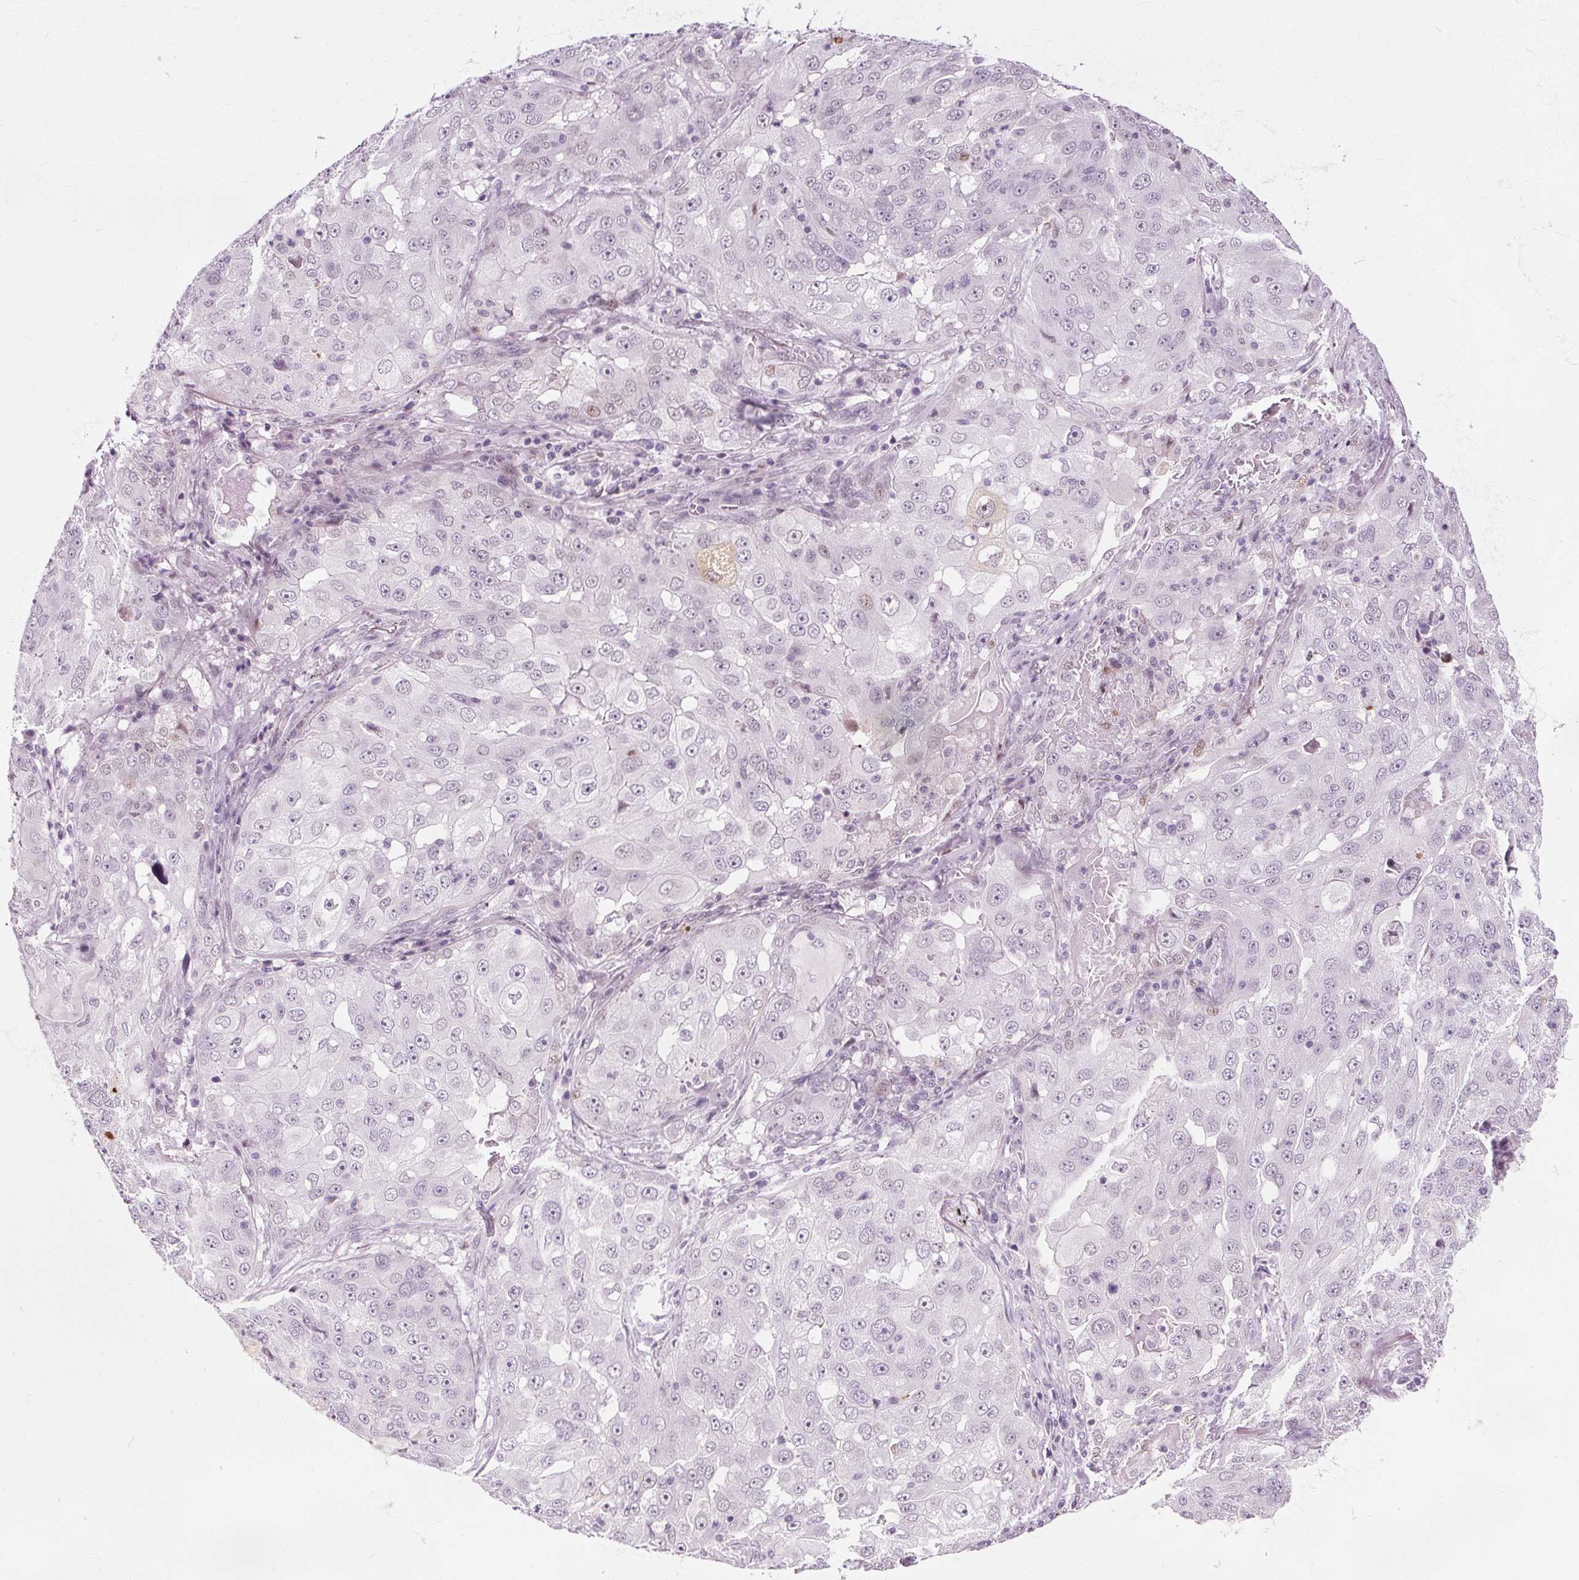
{"staining": {"intensity": "negative", "quantity": "none", "location": "none"}, "tissue": "lung cancer", "cell_type": "Tumor cells", "image_type": "cancer", "snomed": [{"axis": "morphology", "description": "Adenocarcinoma, NOS"}, {"axis": "topography", "description": "Lung"}], "caption": "Lung cancer stained for a protein using immunohistochemistry reveals no staining tumor cells.", "gene": "CEBPA", "patient": {"sex": "female", "age": 61}}